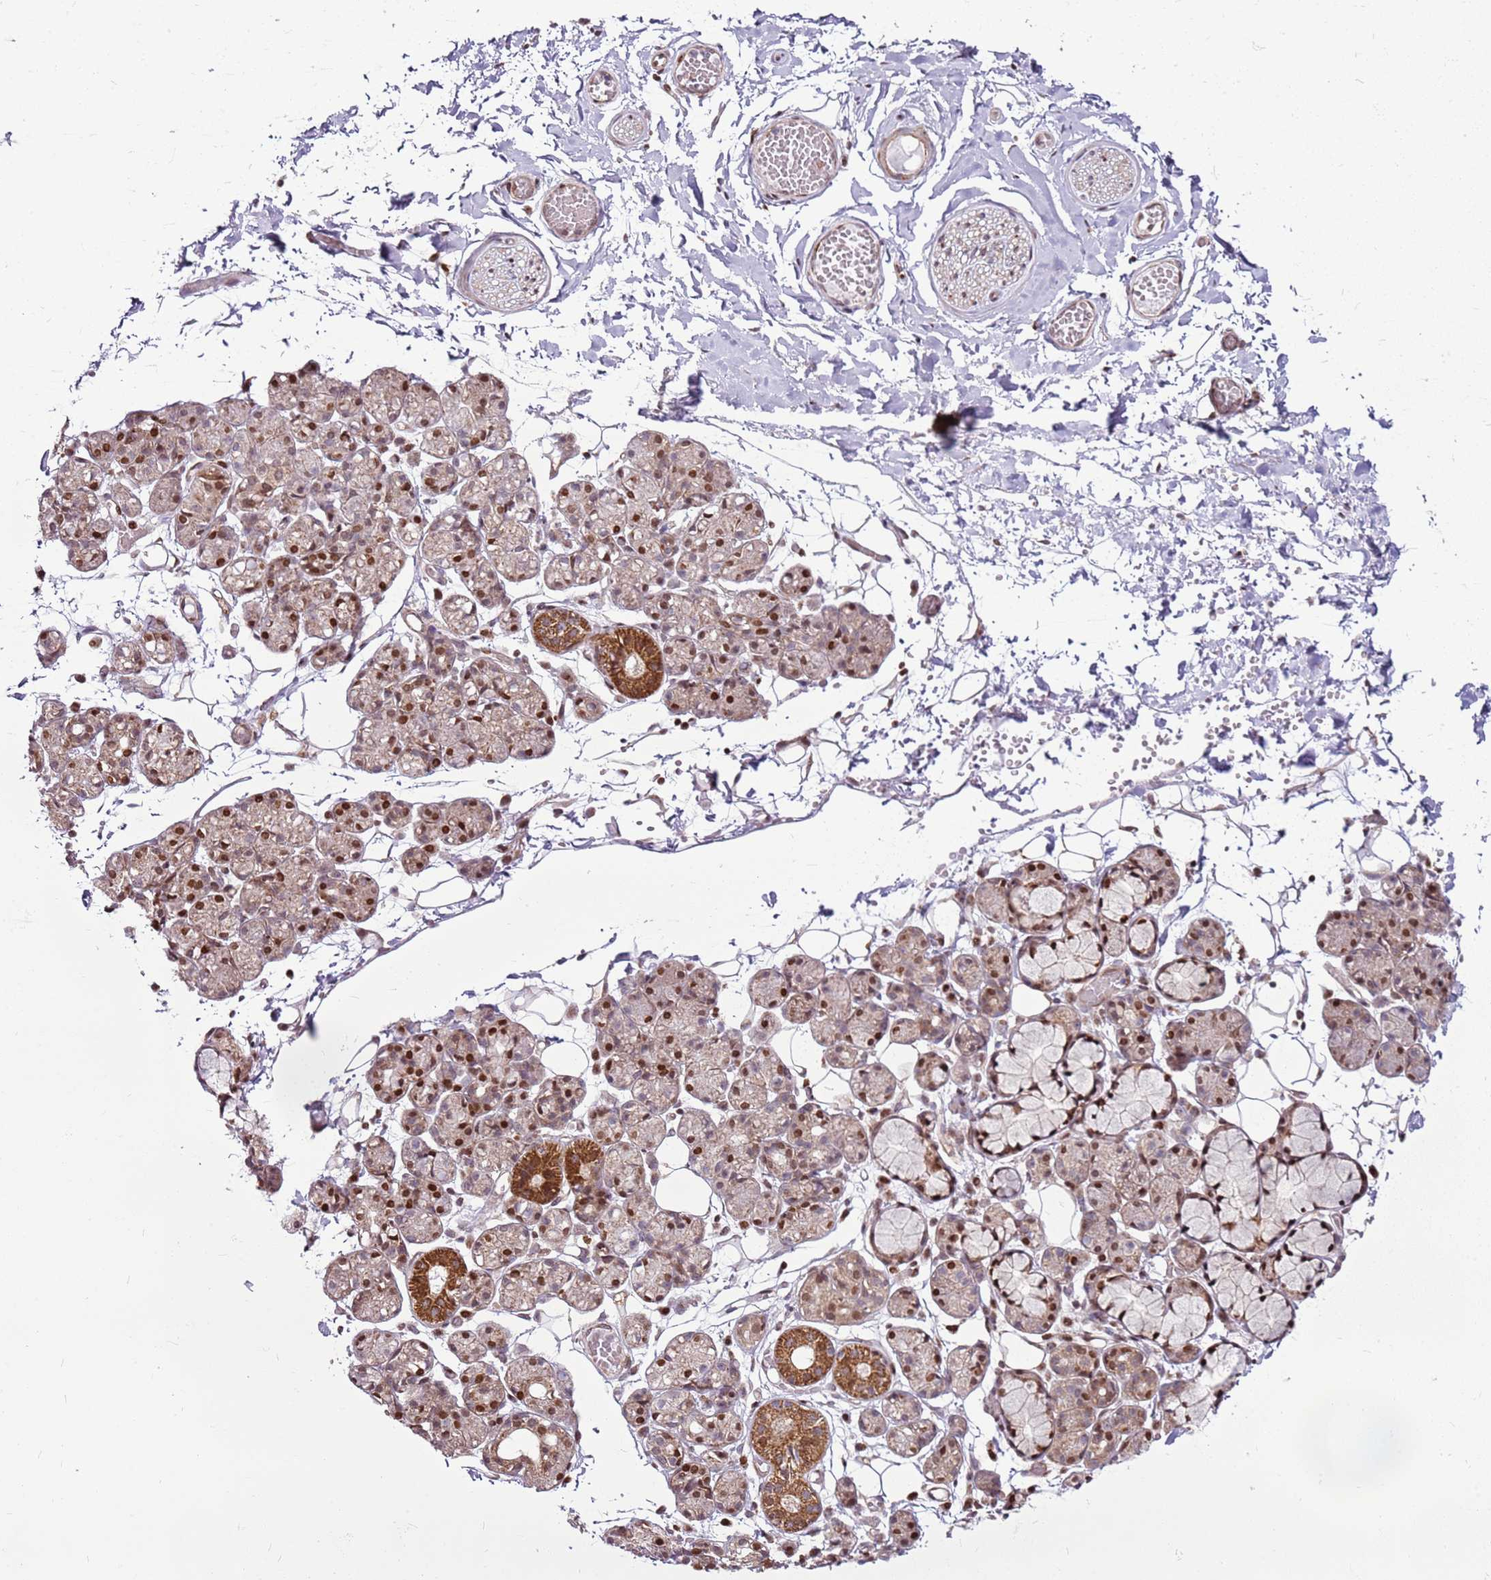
{"staining": {"intensity": "strong", "quantity": "25%-75%", "location": "cytoplasmic/membranous,nuclear"}, "tissue": "salivary gland", "cell_type": "Glandular cells", "image_type": "normal", "snomed": [{"axis": "morphology", "description": "Normal tissue, NOS"}, {"axis": "topography", "description": "Salivary gland"}], "caption": "An image of human salivary gland stained for a protein displays strong cytoplasmic/membranous,nuclear brown staining in glandular cells.", "gene": "PCTP", "patient": {"sex": "male", "age": 63}}